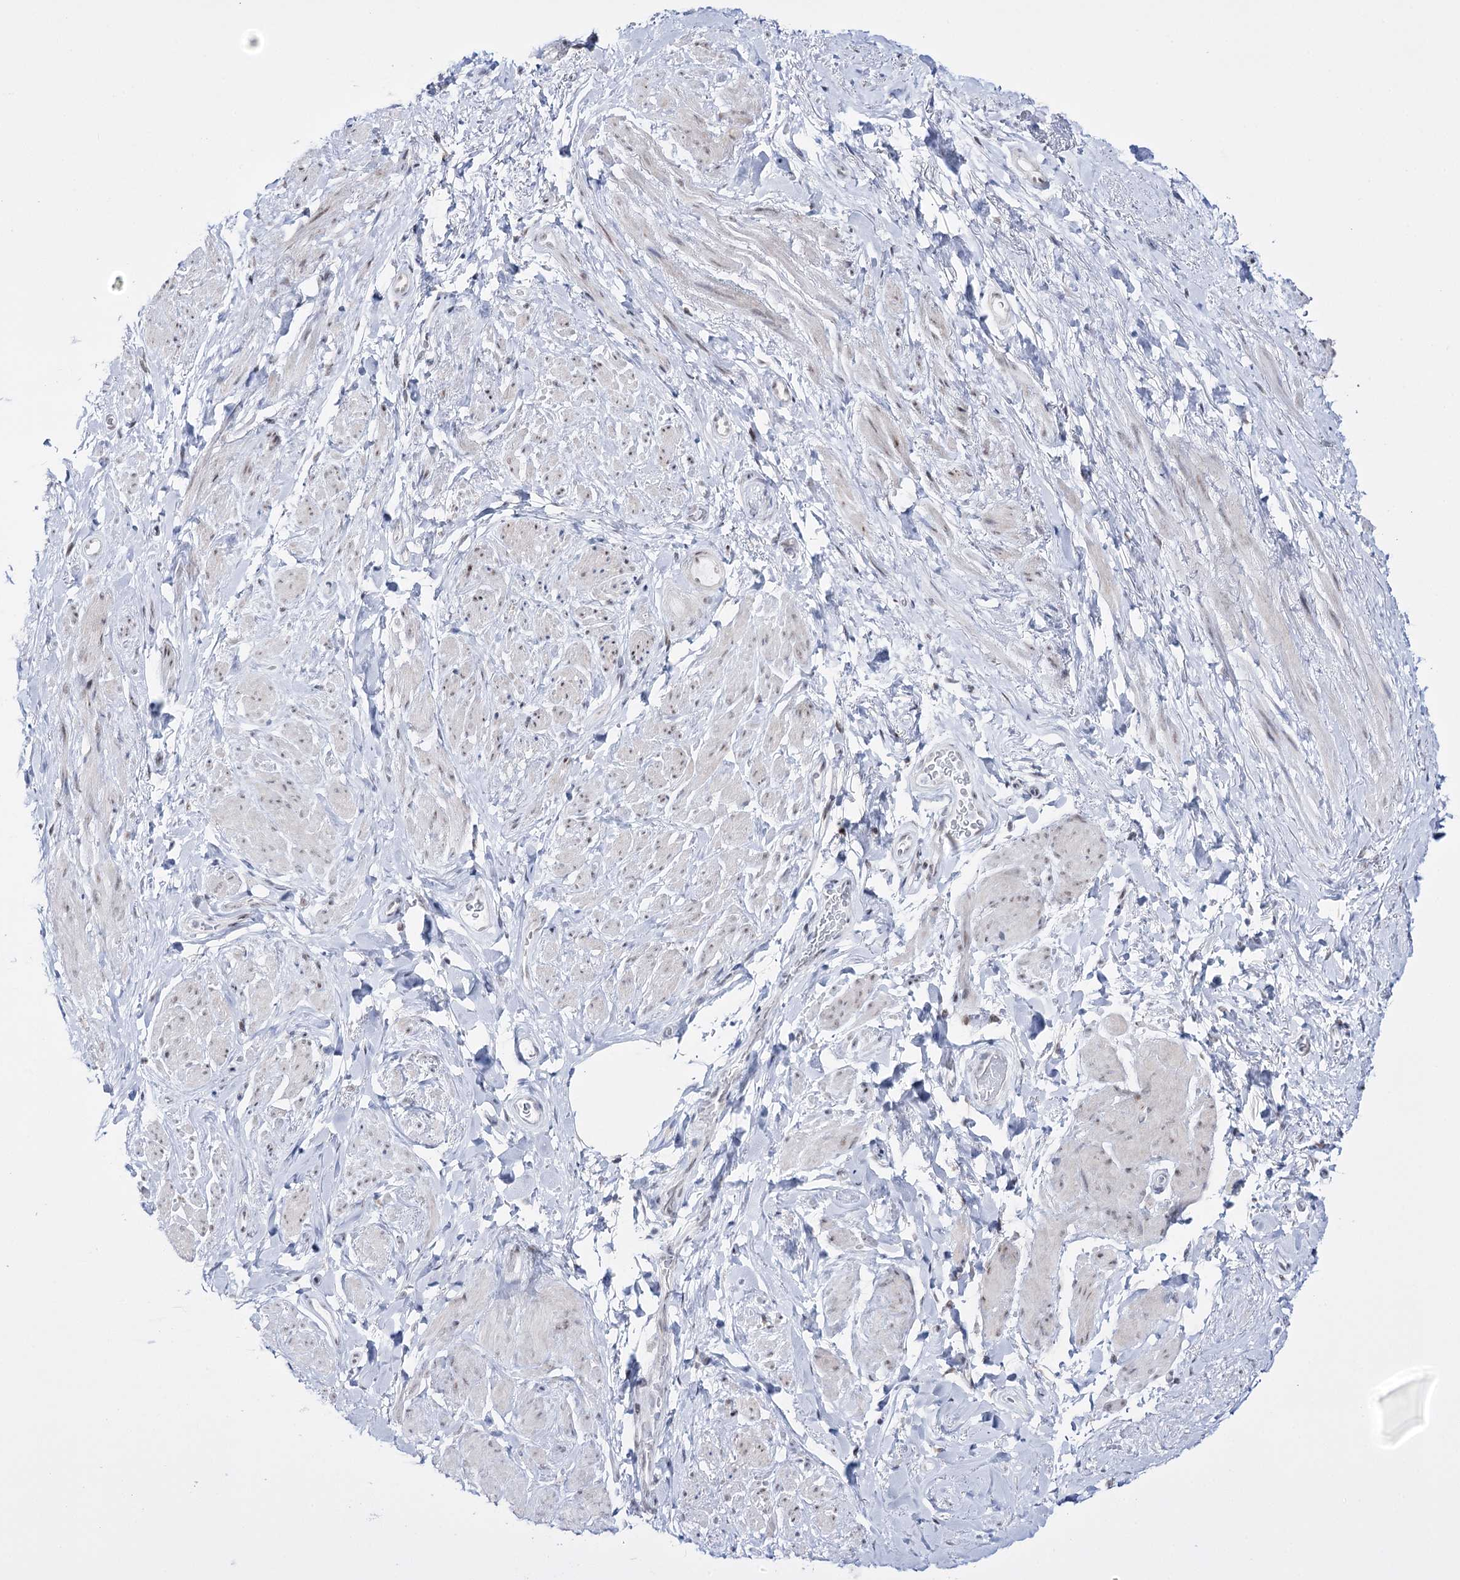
{"staining": {"intensity": "negative", "quantity": "none", "location": "none"}, "tissue": "smooth muscle", "cell_type": "Smooth muscle cells", "image_type": "normal", "snomed": [{"axis": "morphology", "description": "Normal tissue, NOS"}, {"axis": "topography", "description": "Smooth muscle"}, {"axis": "topography", "description": "Peripheral nerve tissue"}], "caption": "A high-resolution image shows immunohistochemistry (IHC) staining of unremarkable smooth muscle, which exhibits no significant positivity in smooth muscle cells.", "gene": "RBM15B", "patient": {"sex": "male", "age": 69}}